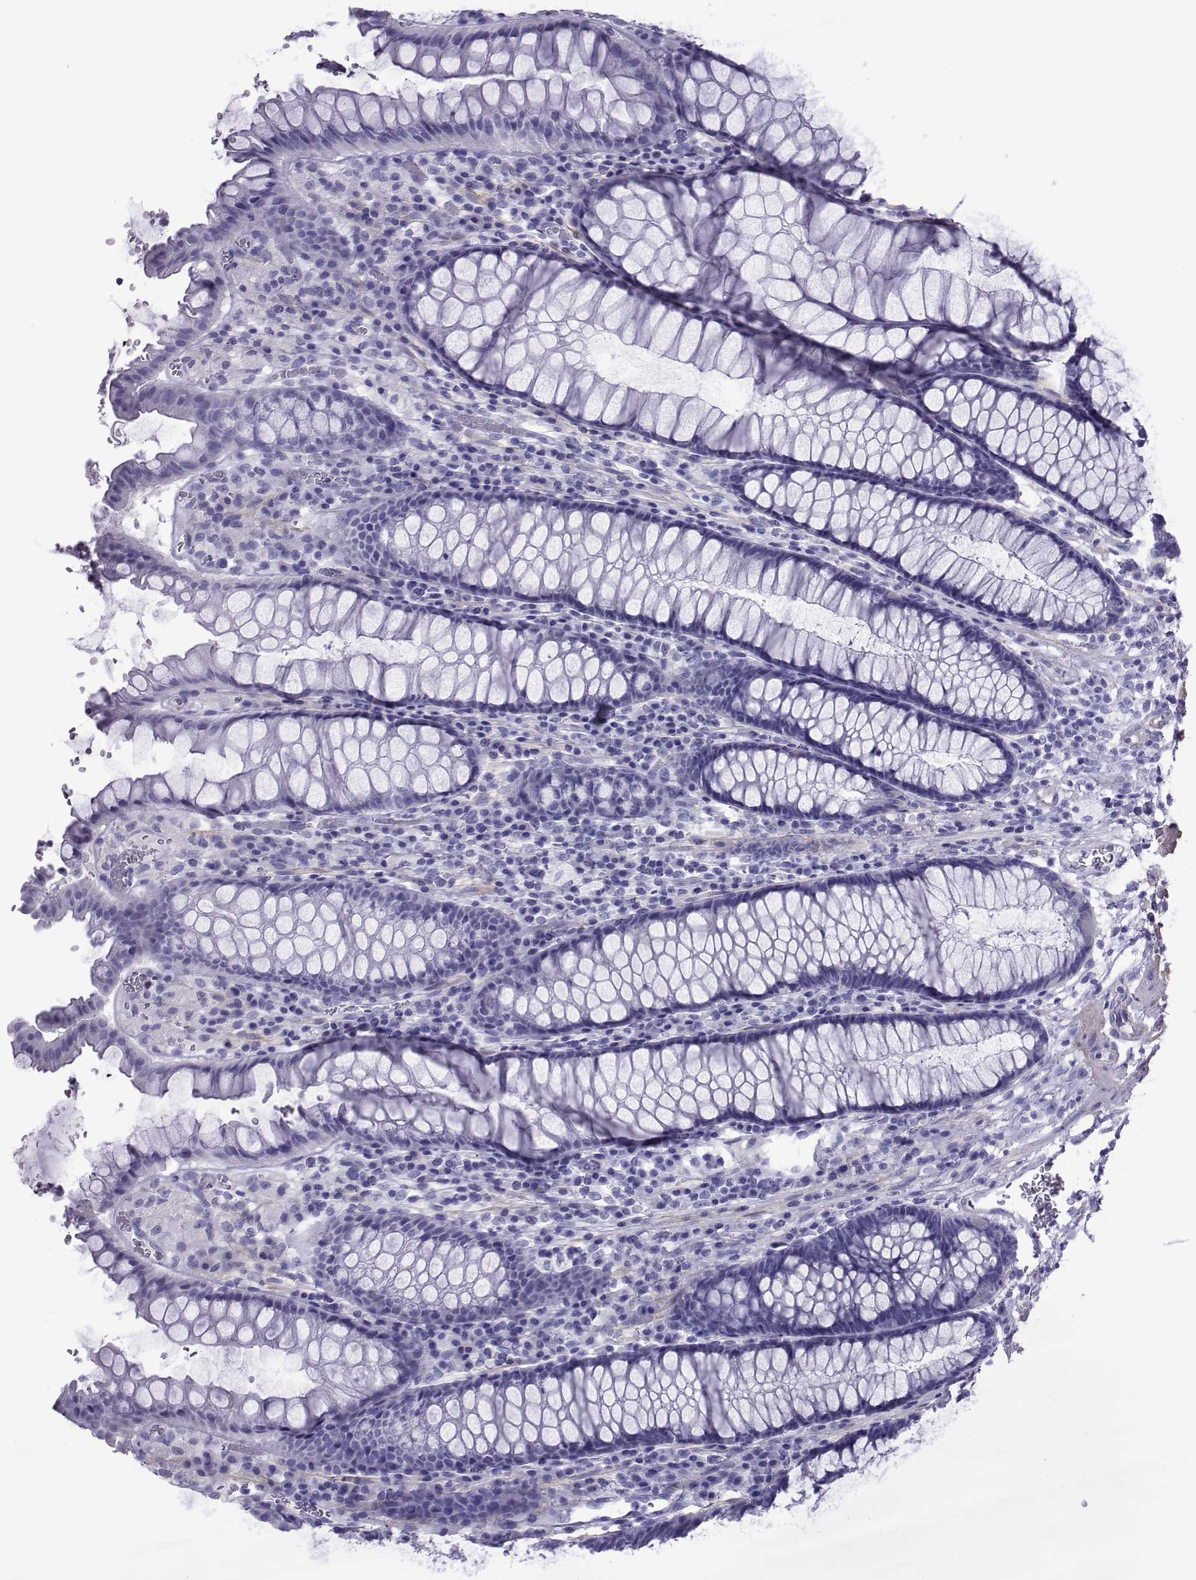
{"staining": {"intensity": "negative", "quantity": "none", "location": "none"}, "tissue": "rectum", "cell_type": "Glandular cells", "image_type": "normal", "snomed": [{"axis": "morphology", "description": "Normal tissue, NOS"}, {"axis": "topography", "description": "Rectum"}], "caption": "Rectum stained for a protein using IHC shows no staining glandular cells.", "gene": "SPANXA1", "patient": {"sex": "female", "age": 68}}